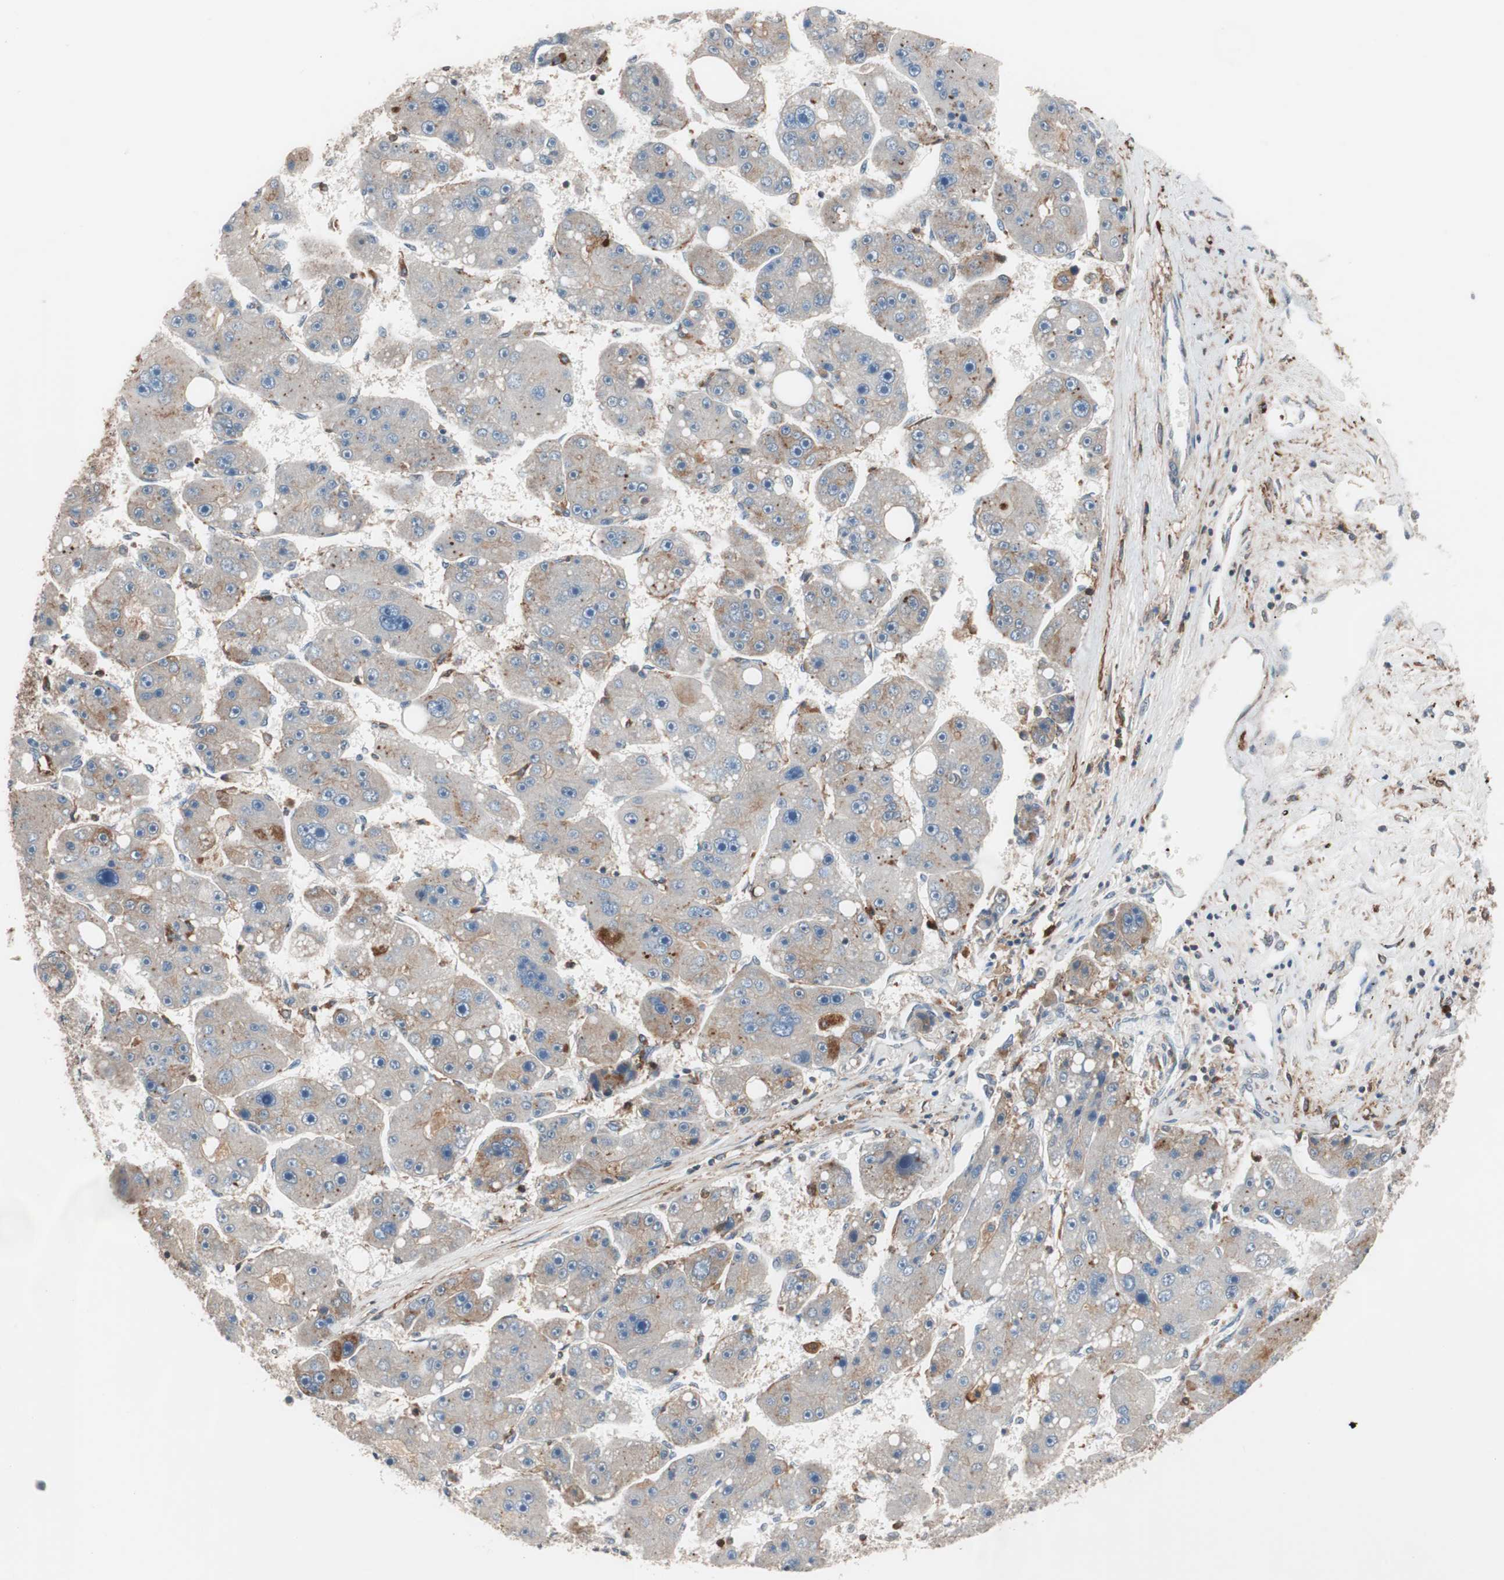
{"staining": {"intensity": "weak", "quantity": "<25%", "location": "cytoplasmic/membranous"}, "tissue": "liver cancer", "cell_type": "Tumor cells", "image_type": "cancer", "snomed": [{"axis": "morphology", "description": "Carcinoma, Hepatocellular, NOS"}, {"axis": "topography", "description": "Liver"}], "caption": "Tumor cells show no significant protein expression in hepatocellular carcinoma (liver).", "gene": "LITAF", "patient": {"sex": "female", "age": 61}}